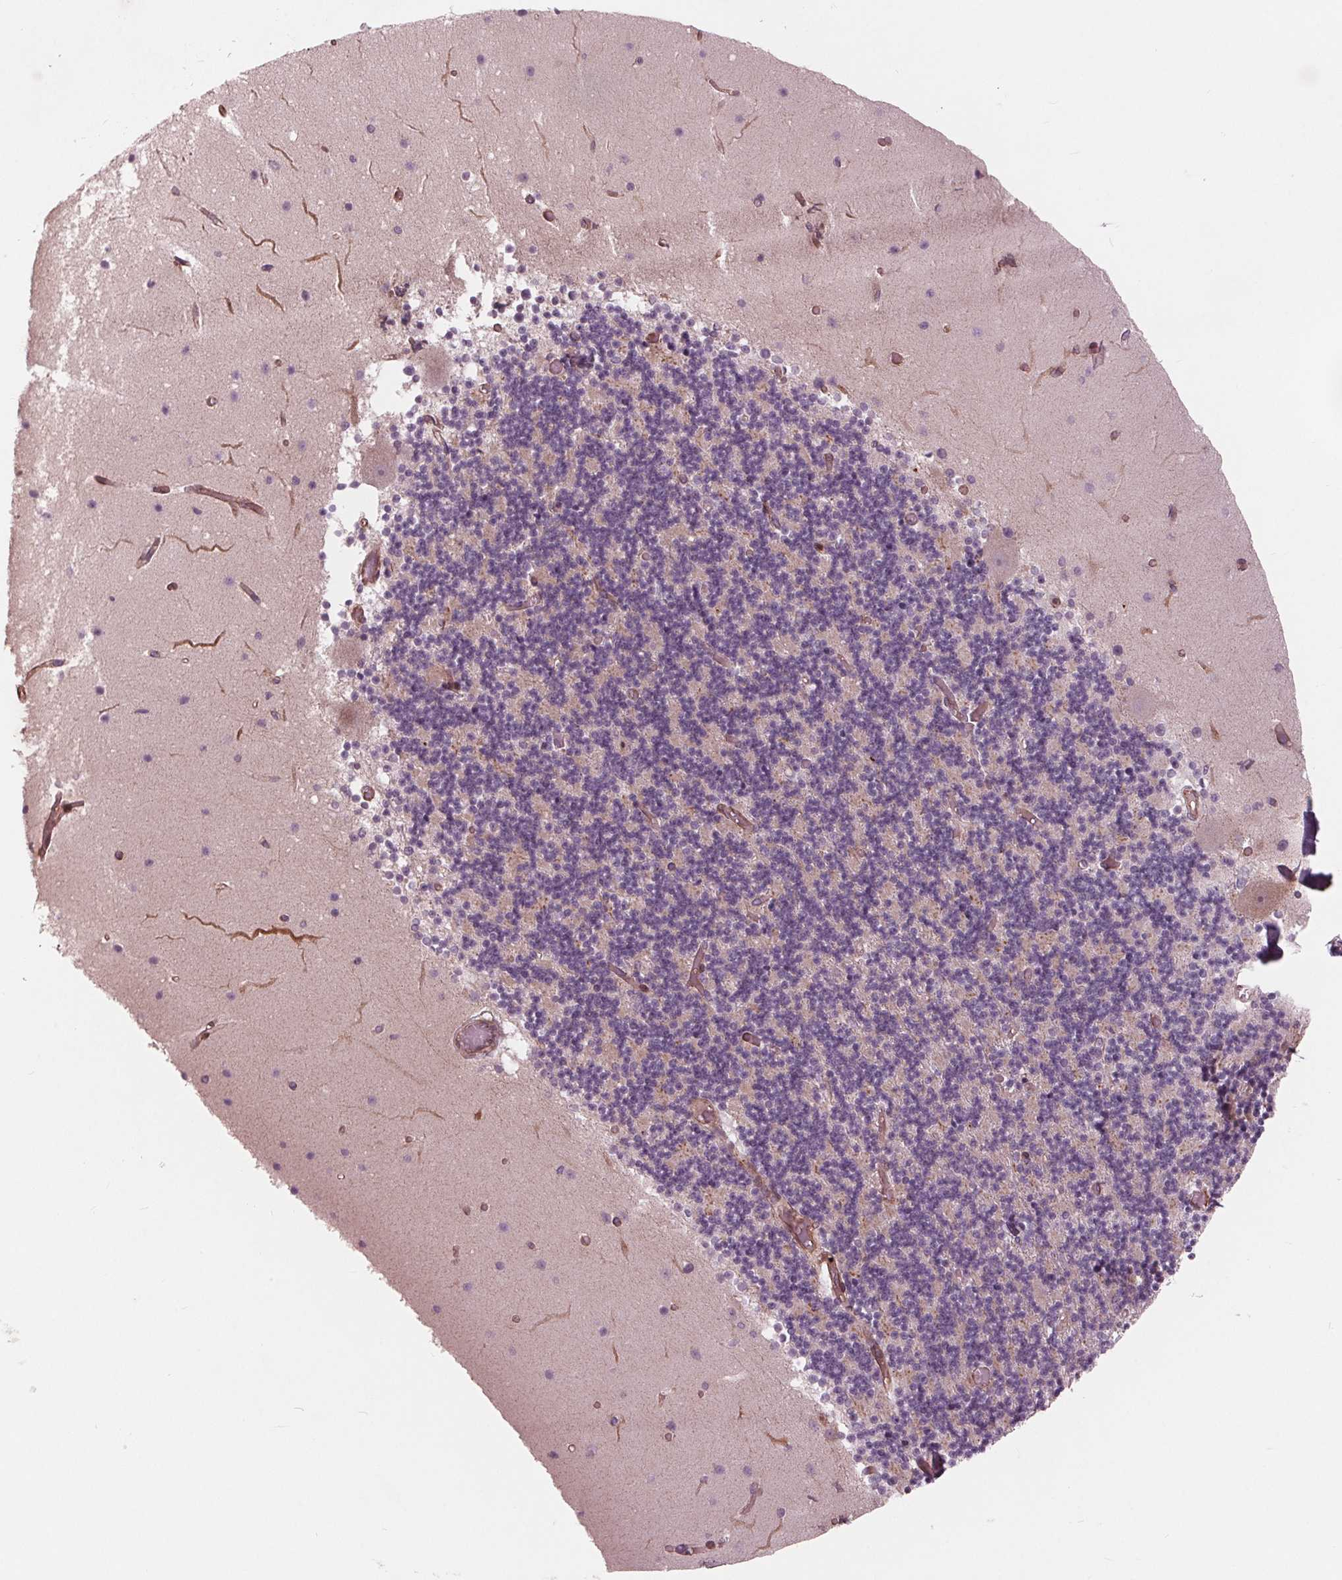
{"staining": {"intensity": "weak", "quantity": "25%-75%", "location": "cytoplasmic/membranous"}, "tissue": "cerebellum", "cell_type": "Cells in granular layer", "image_type": "normal", "snomed": [{"axis": "morphology", "description": "Normal tissue, NOS"}, {"axis": "topography", "description": "Cerebellum"}], "caption": "A high-resolution micrograph shows IHC staining of unremarkable cerebellum, which displays weak cytoplasmic/membranous expression in approximately 25%-75% of cells in granular layer.", "gene": "TXNIP", "patient": {"sex": "female", "age": 28}}